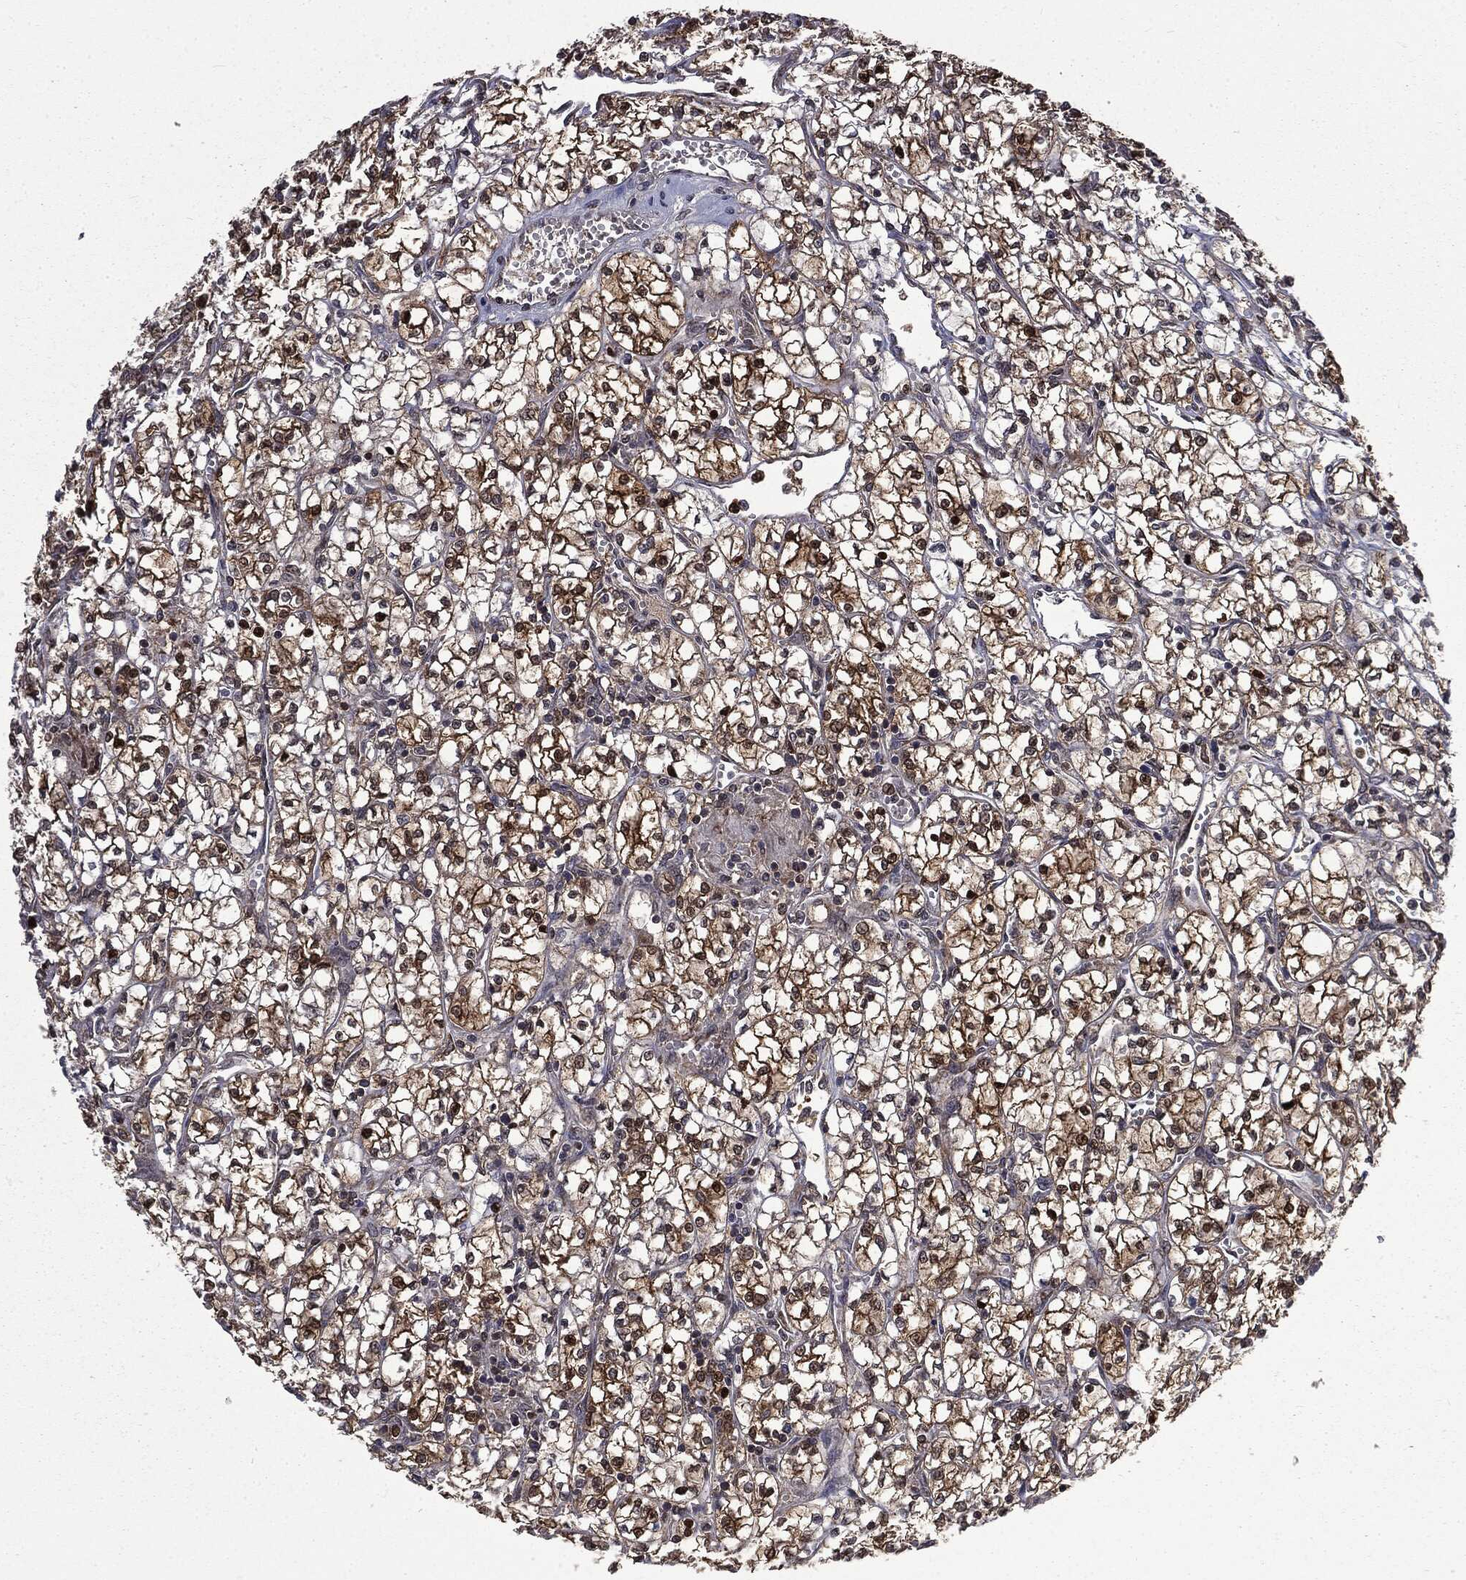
{"staining": {"intensity": "strong", "quantity": ">75%", "location": "cytoplasmic/membranous,nuclear"}, "tissue": "renal cancer", "cell_type": "Tumor cells", "image_type": "cancer", "snomed": [{"axis": "morphology", "description": "Adenocarcinoma, NOS"}, {"axis": "topography", "description": "Kidney"}], "caption": "There is high levels of strong cytoplasmic/membranous and nuclear staining in tumor cells of renal cancer (adenocarcinoma), as demonstrated by immunohistochemical staining (brown color).", "gene": "GPI", "patient": {"sex": "female", "age": 64}}